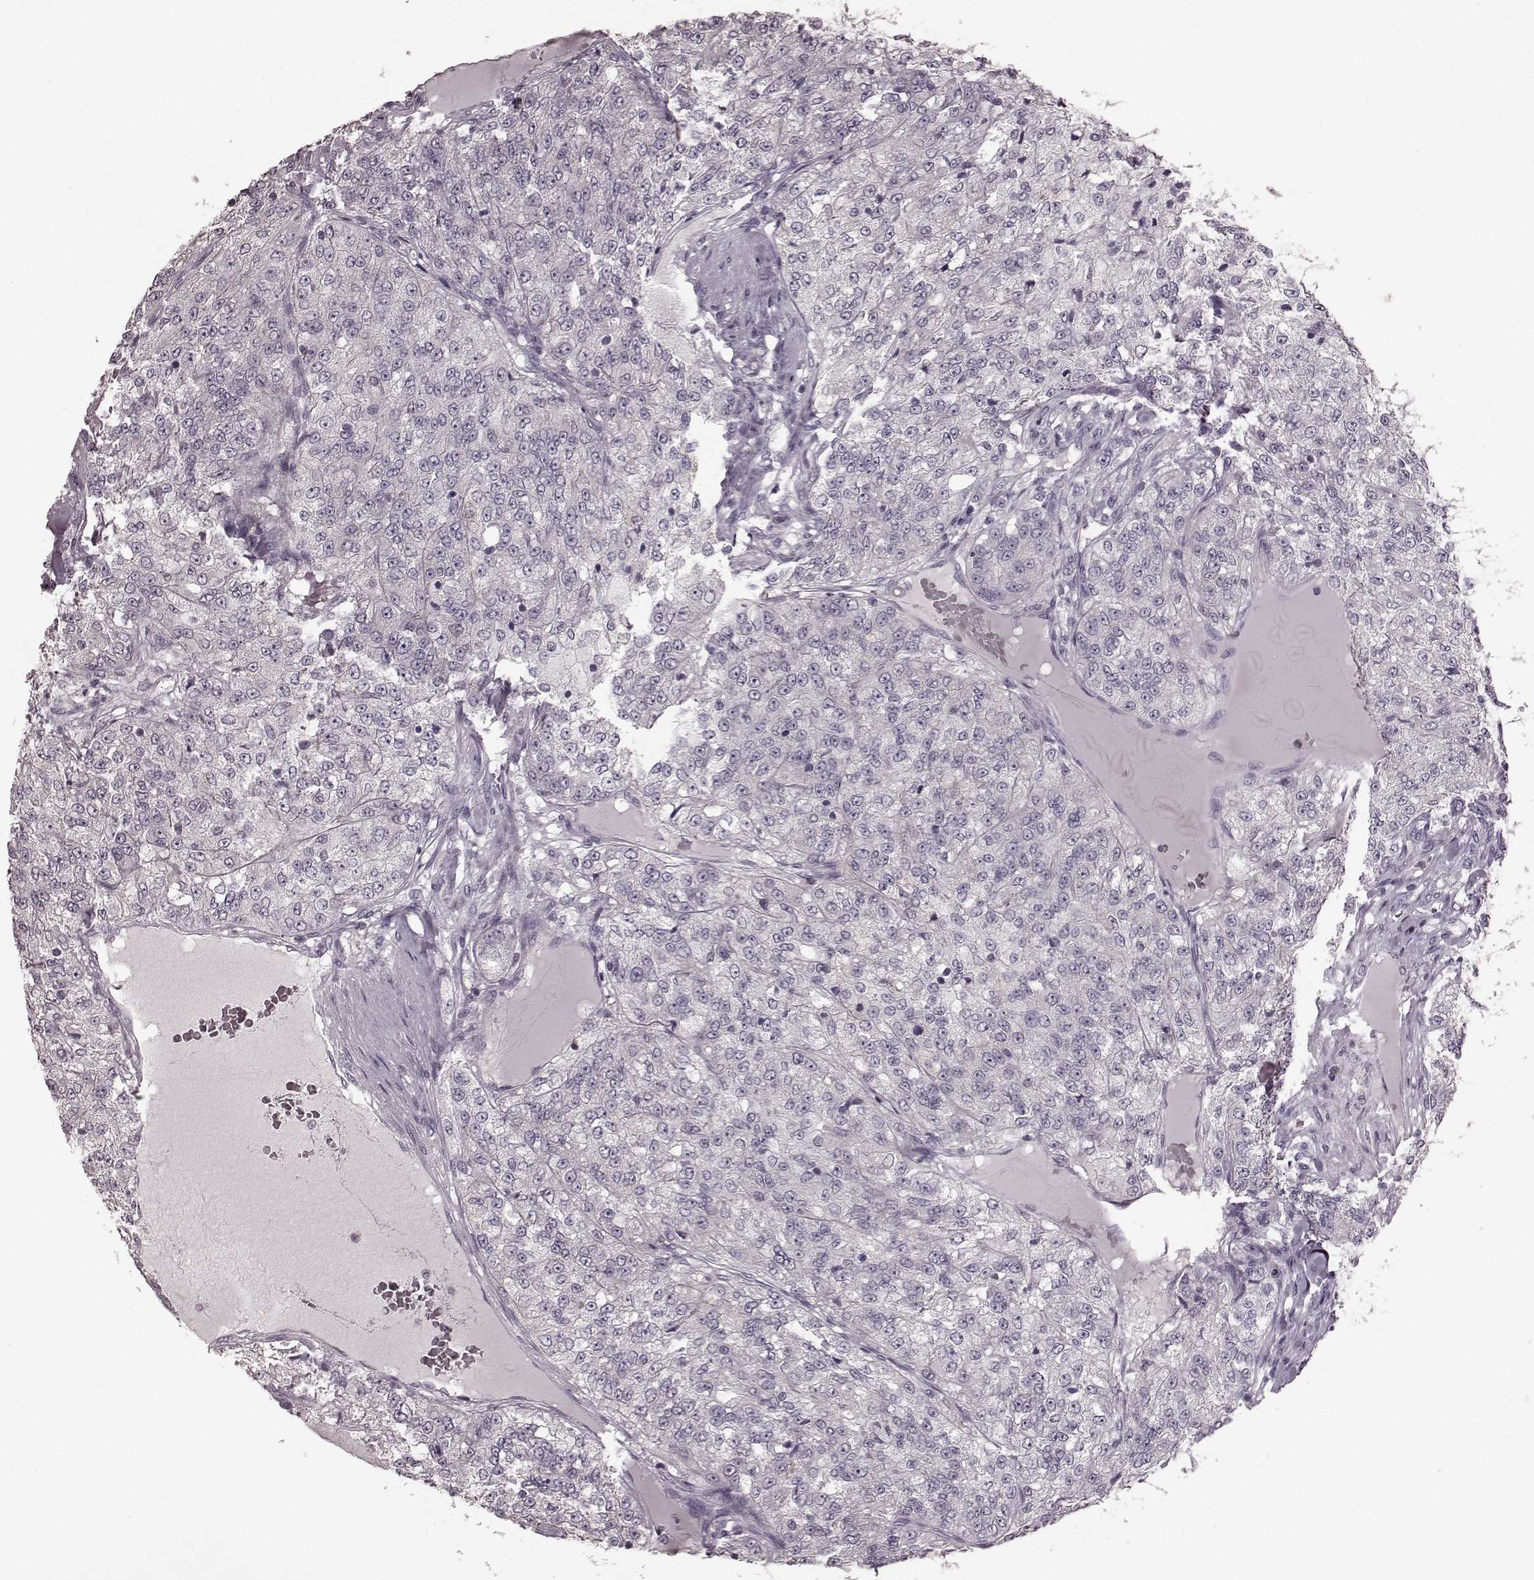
{"staining": {"intensity": "negative", "quantity": "none", "location": "none"}, "tissue": "renal cancer", "cell_type": "Tumor cells", "image_type": "cancer", "snomed": [{"axis": "morphology", "description": "Adenocarcinoma, NOS"}, {"axis": "topography", "description": "Kidney"}], "caption": "This is an IHC histopathology image of renal cancer. There is no positivity in tumor cells.", "gene": "CD28", "patient": {"sex": "female", "age": 63}}